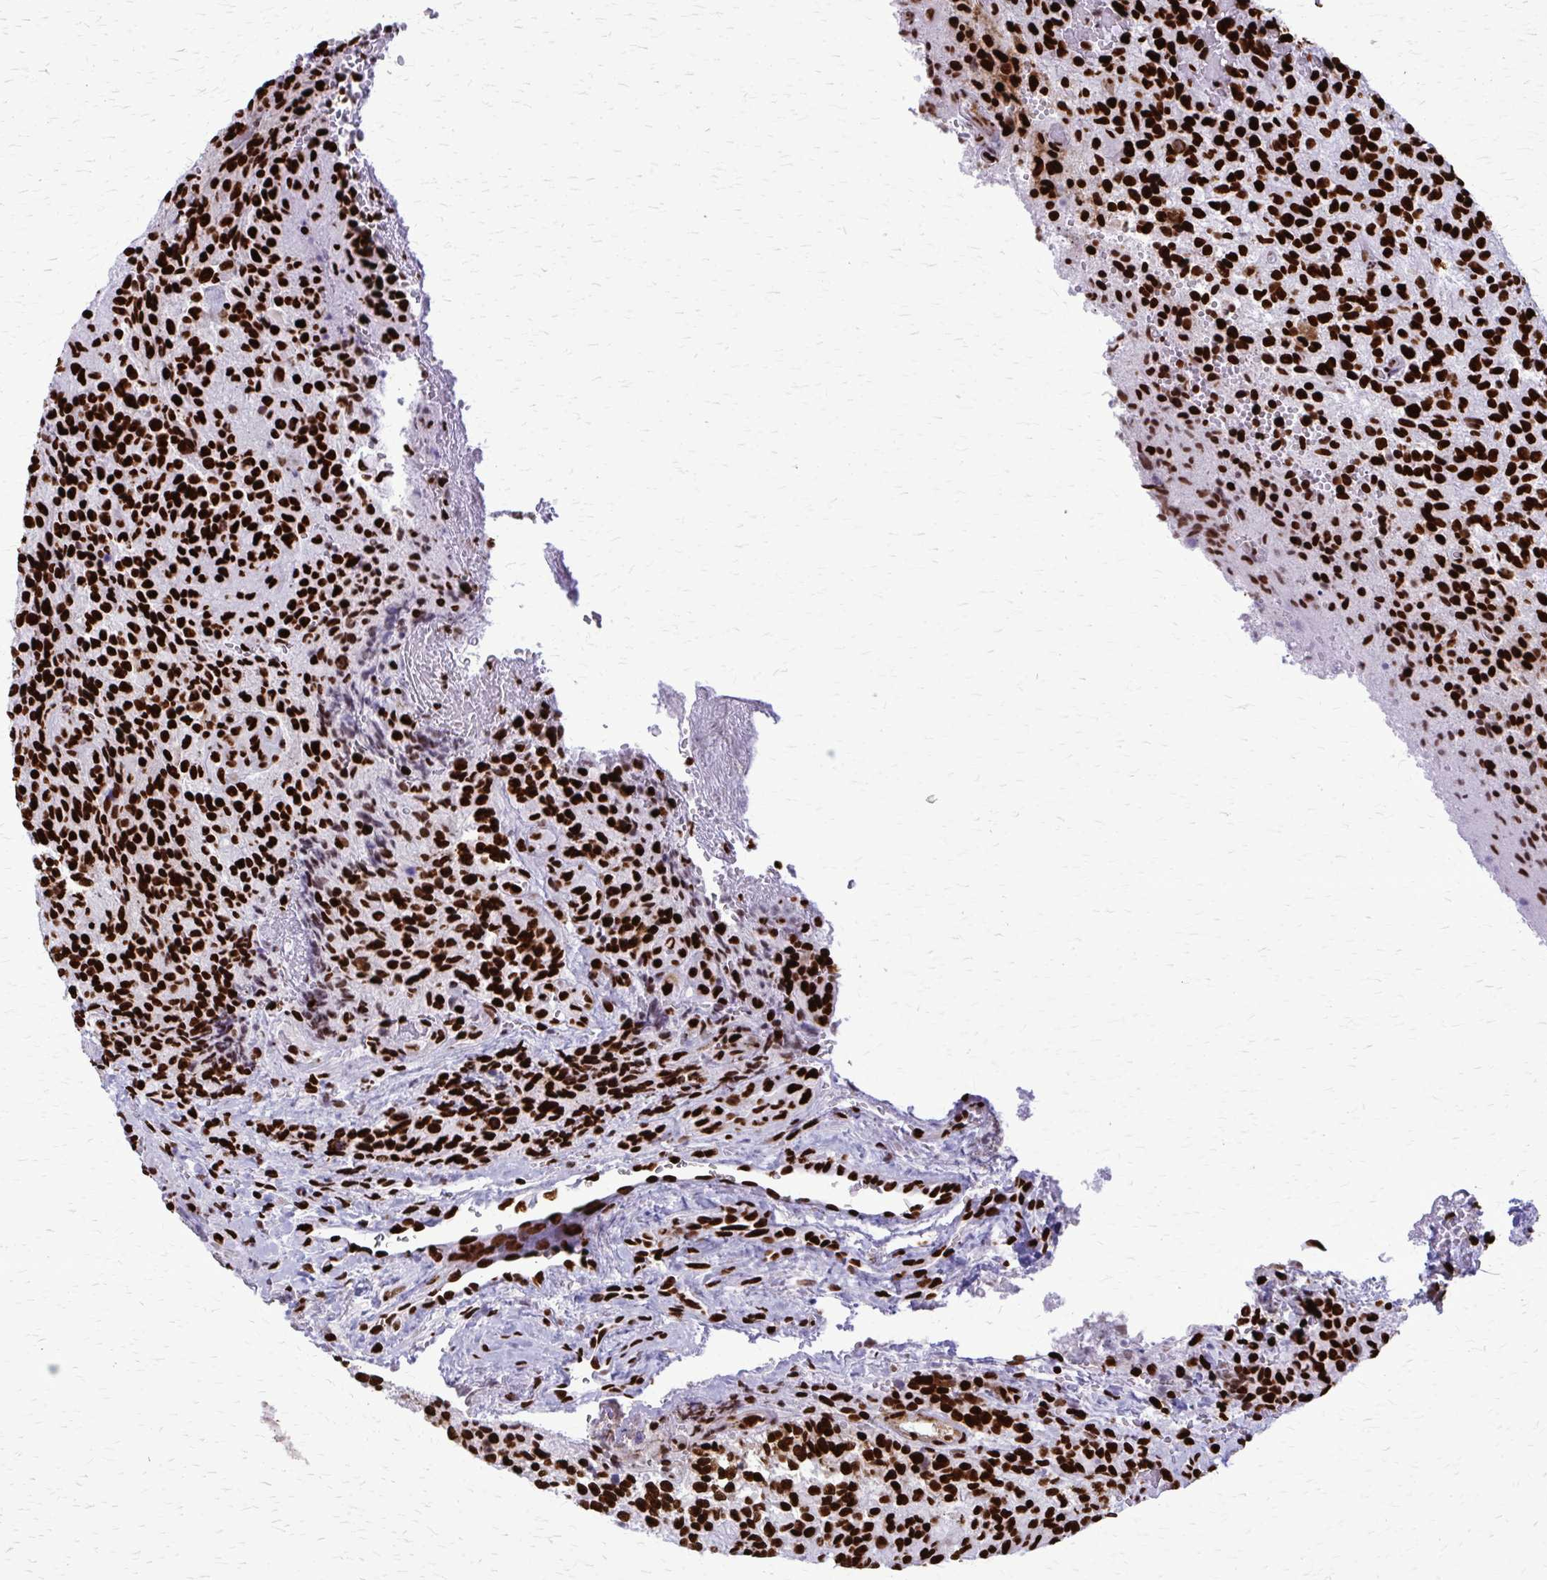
{"staining": {"intensity": "strong", "quantity": ">75%", "location": "nuclear"}, "tissue": "glioma", "cell_type": "Tumor cells", "image_type": "cancer", "snomed": [{"axis": "morphology", "description": "Normal tissue, NOS"}, {"axis": "morphology", "description": "Glioma, malignant, High grade"}, {"axis": "topography", "description": "Cerebral cortex"}], "caption": "Human glioma stained with a protein marker reveals strong staining in tumor cells.", "gene": "SFPQ", "patient": {"sex": "male", "age": 56}}